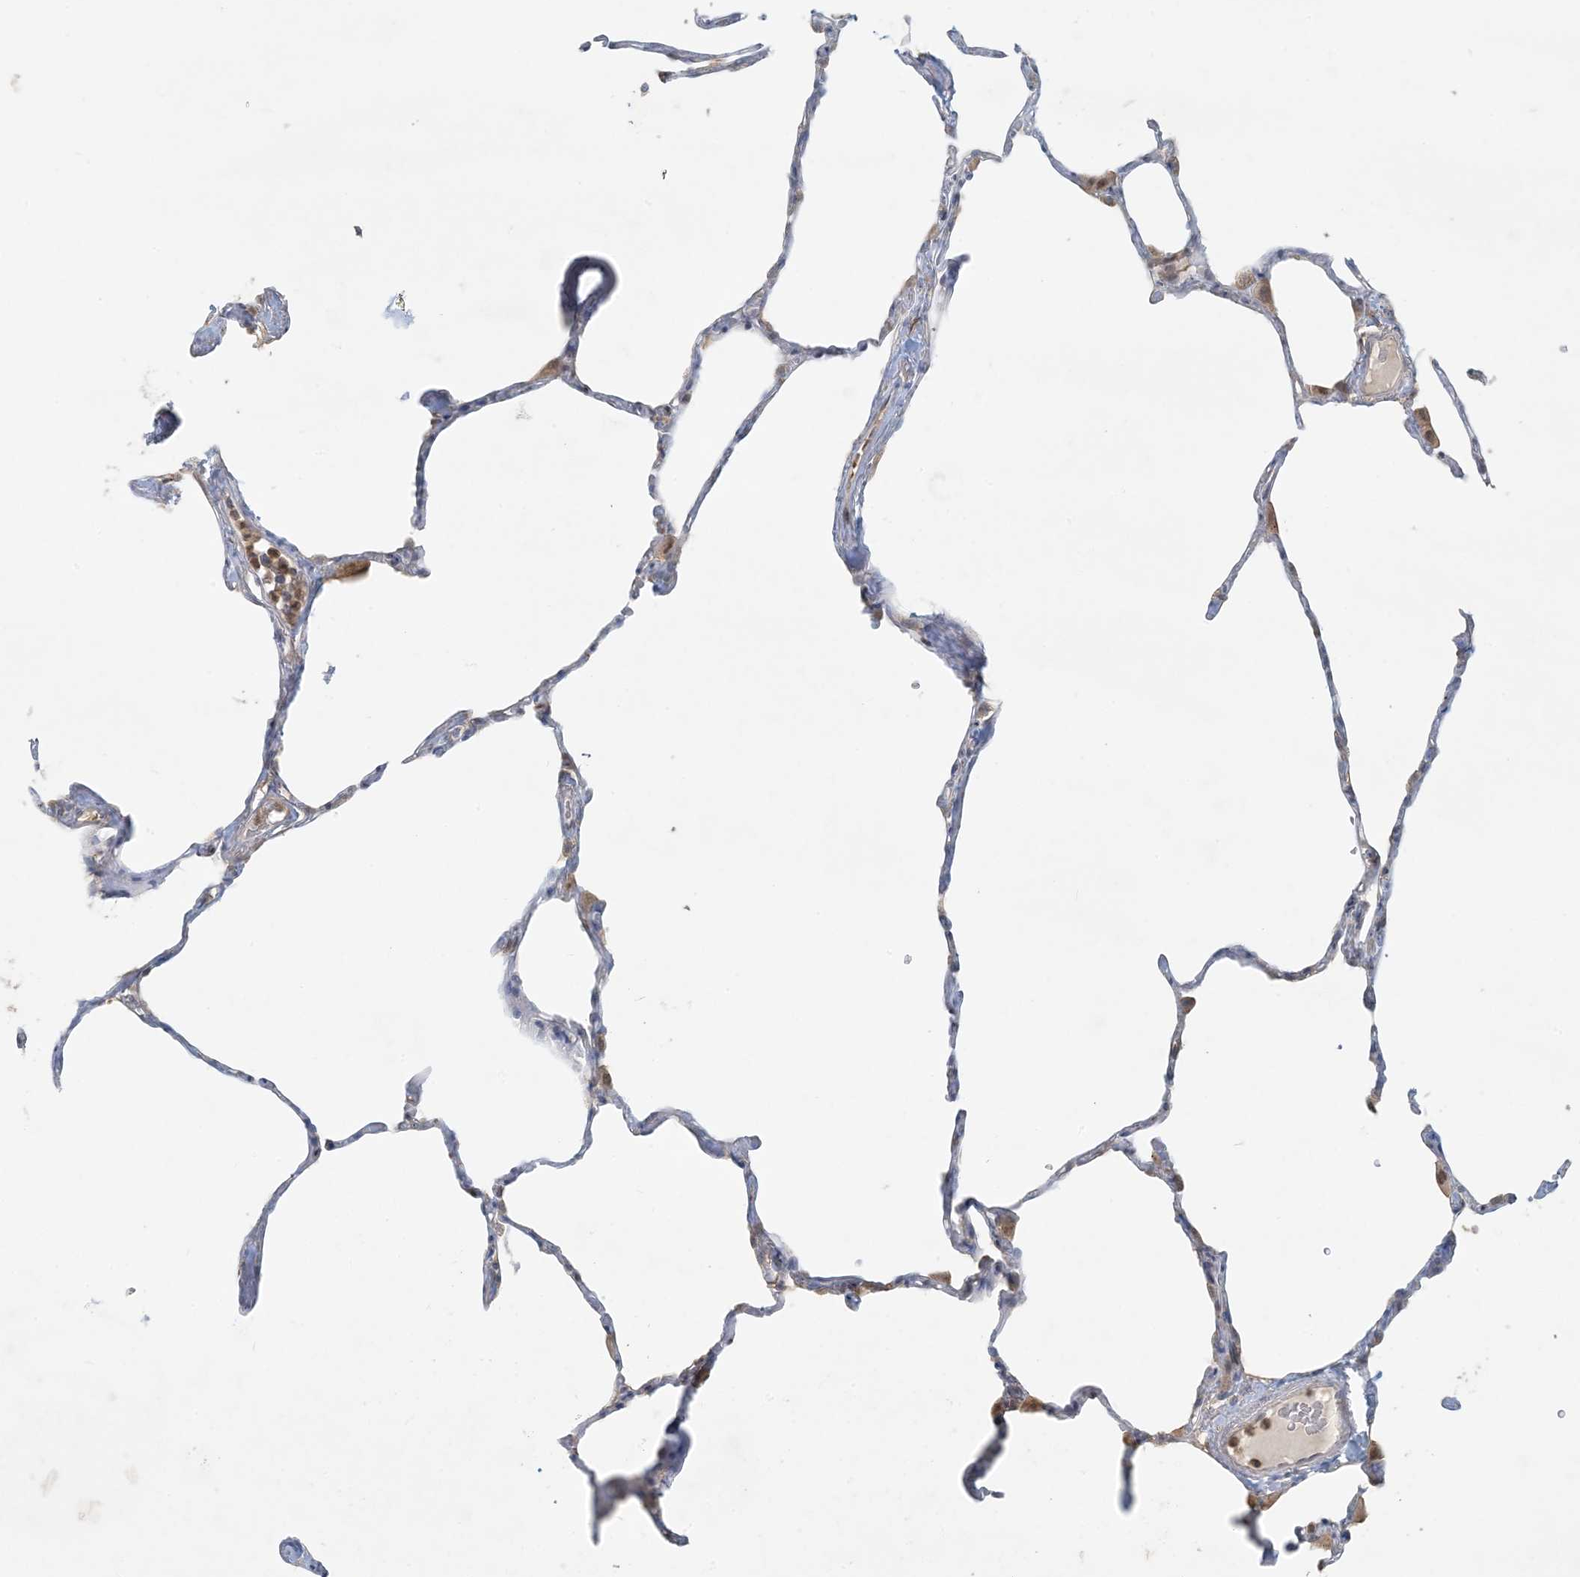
{"staining": {"intensity": "weak", "quantity": "25%-75%", "location": "cytoplasmic/membranous"}, "tissue": "lung", "cell_type": "Alveolar cells", "image_type": "normal", "snomed": [{"axis": "morphology", "description": "Normal tissue, NOS"}, {"axis": "topography", "description": "Lung"}], "caption": "Human lung stained with a brown dye reveals weak cytoplasmic/membranous positive positivity in approximately 25%-75% of alveolar cells.", "gene": "HACL1", "patient": {"sex": "male", "age": 65}}